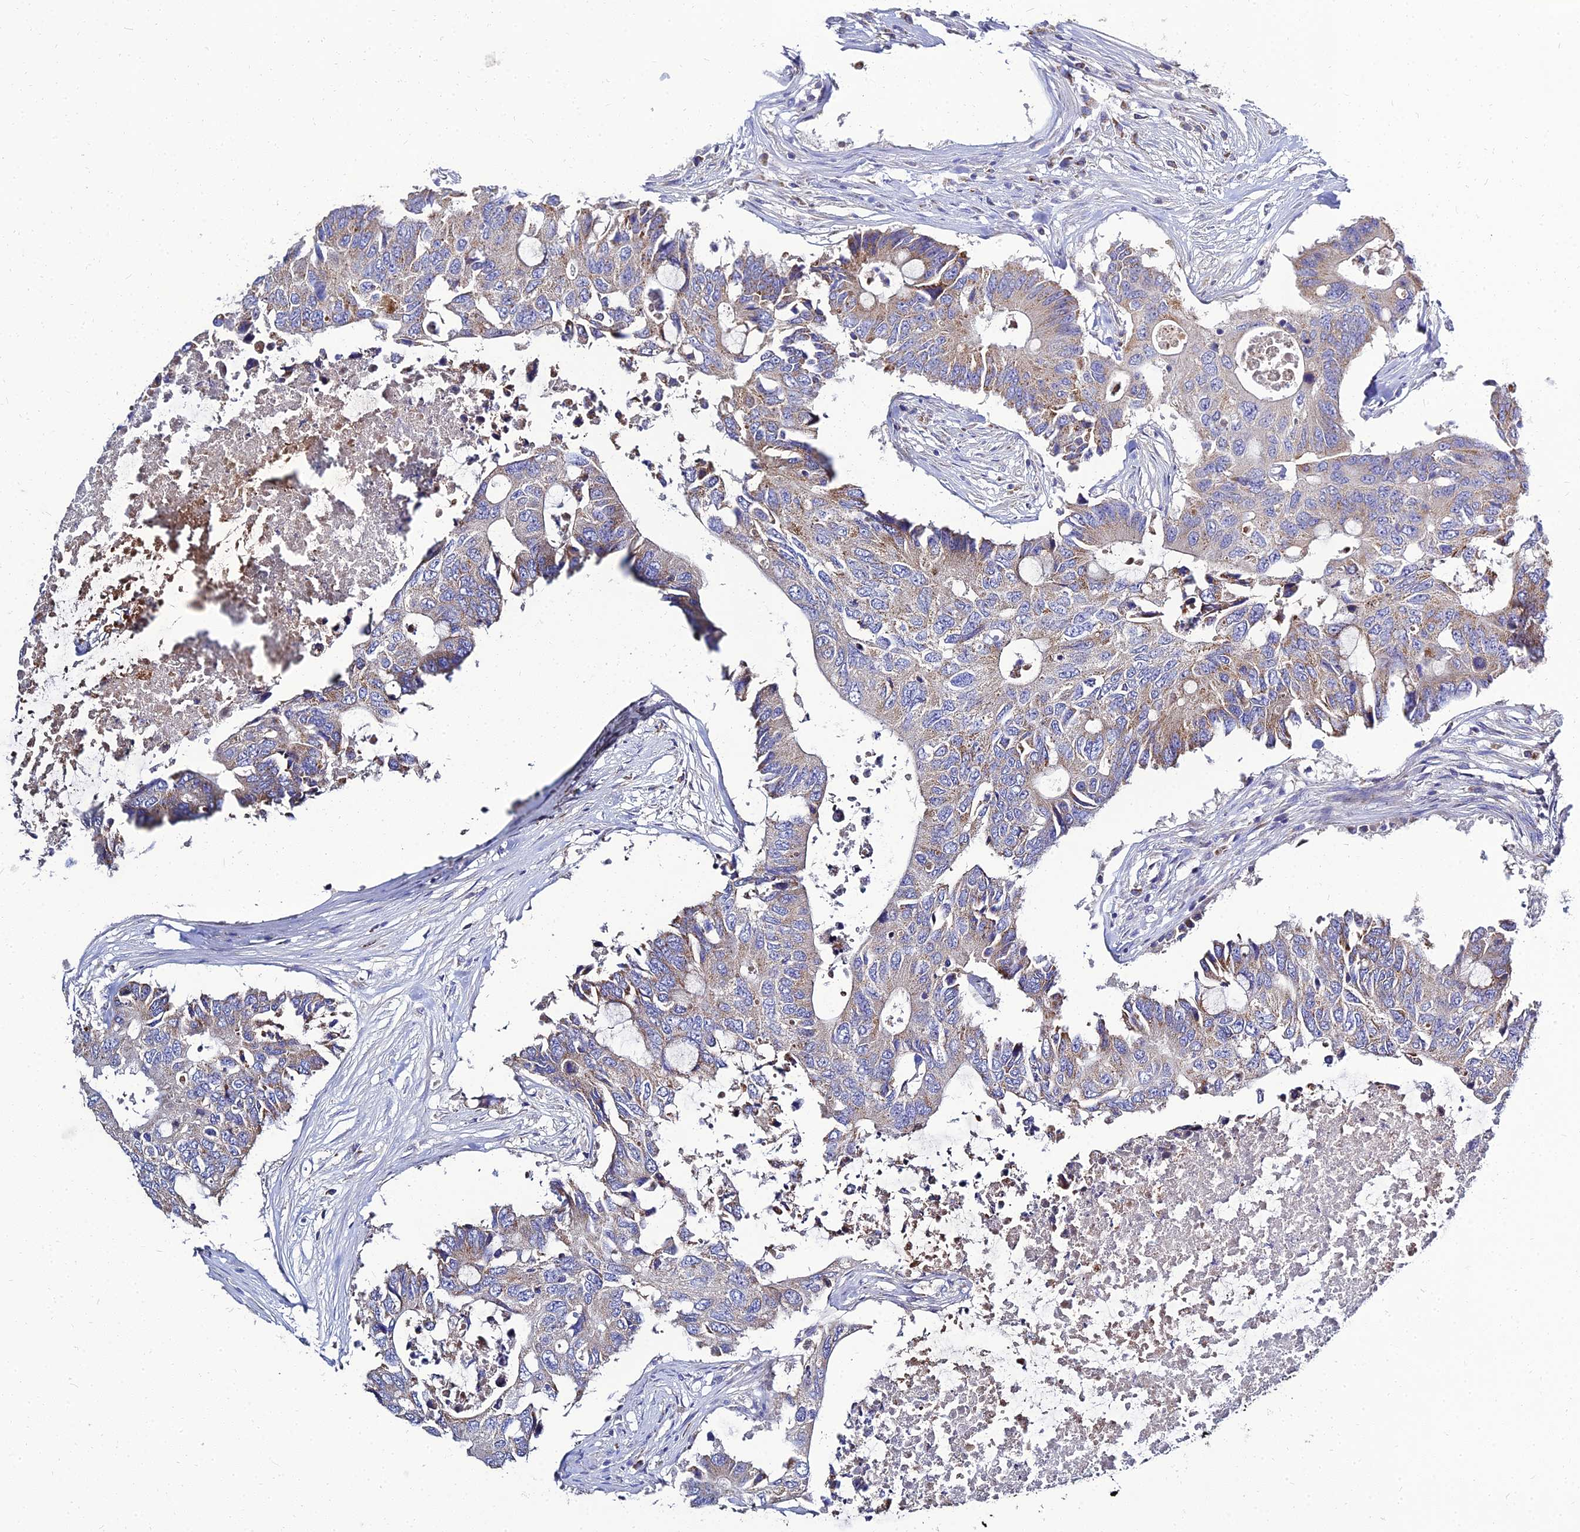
{"staining": {"intensity": "moderate", "quantity": "<25%", "location": "cytoplasmic/membranous"}, "tissue": "colorectal cancer", "cell_type": "Tumor cells", "image_type": "cancer", "snomed": [{"axis": "morphology", "description": "Adenocarcinoma, NOS"}, {"axis": "topography", "description": "Colon"}], "caption": "A brown stain shows moderate cytoplasmic/membranous positivity of a protein in human colorectal cancer (adenocarcinoma) tumor cells. The staining was performed using DAB (3,3'-diaminobenzidine) to visualize the protein expression in brown, while the nuclei were stained in blue with hematoxylin (Magnification: 20x).", "gene": "NPY", "patient": {"sex": "male", "age": 71}}